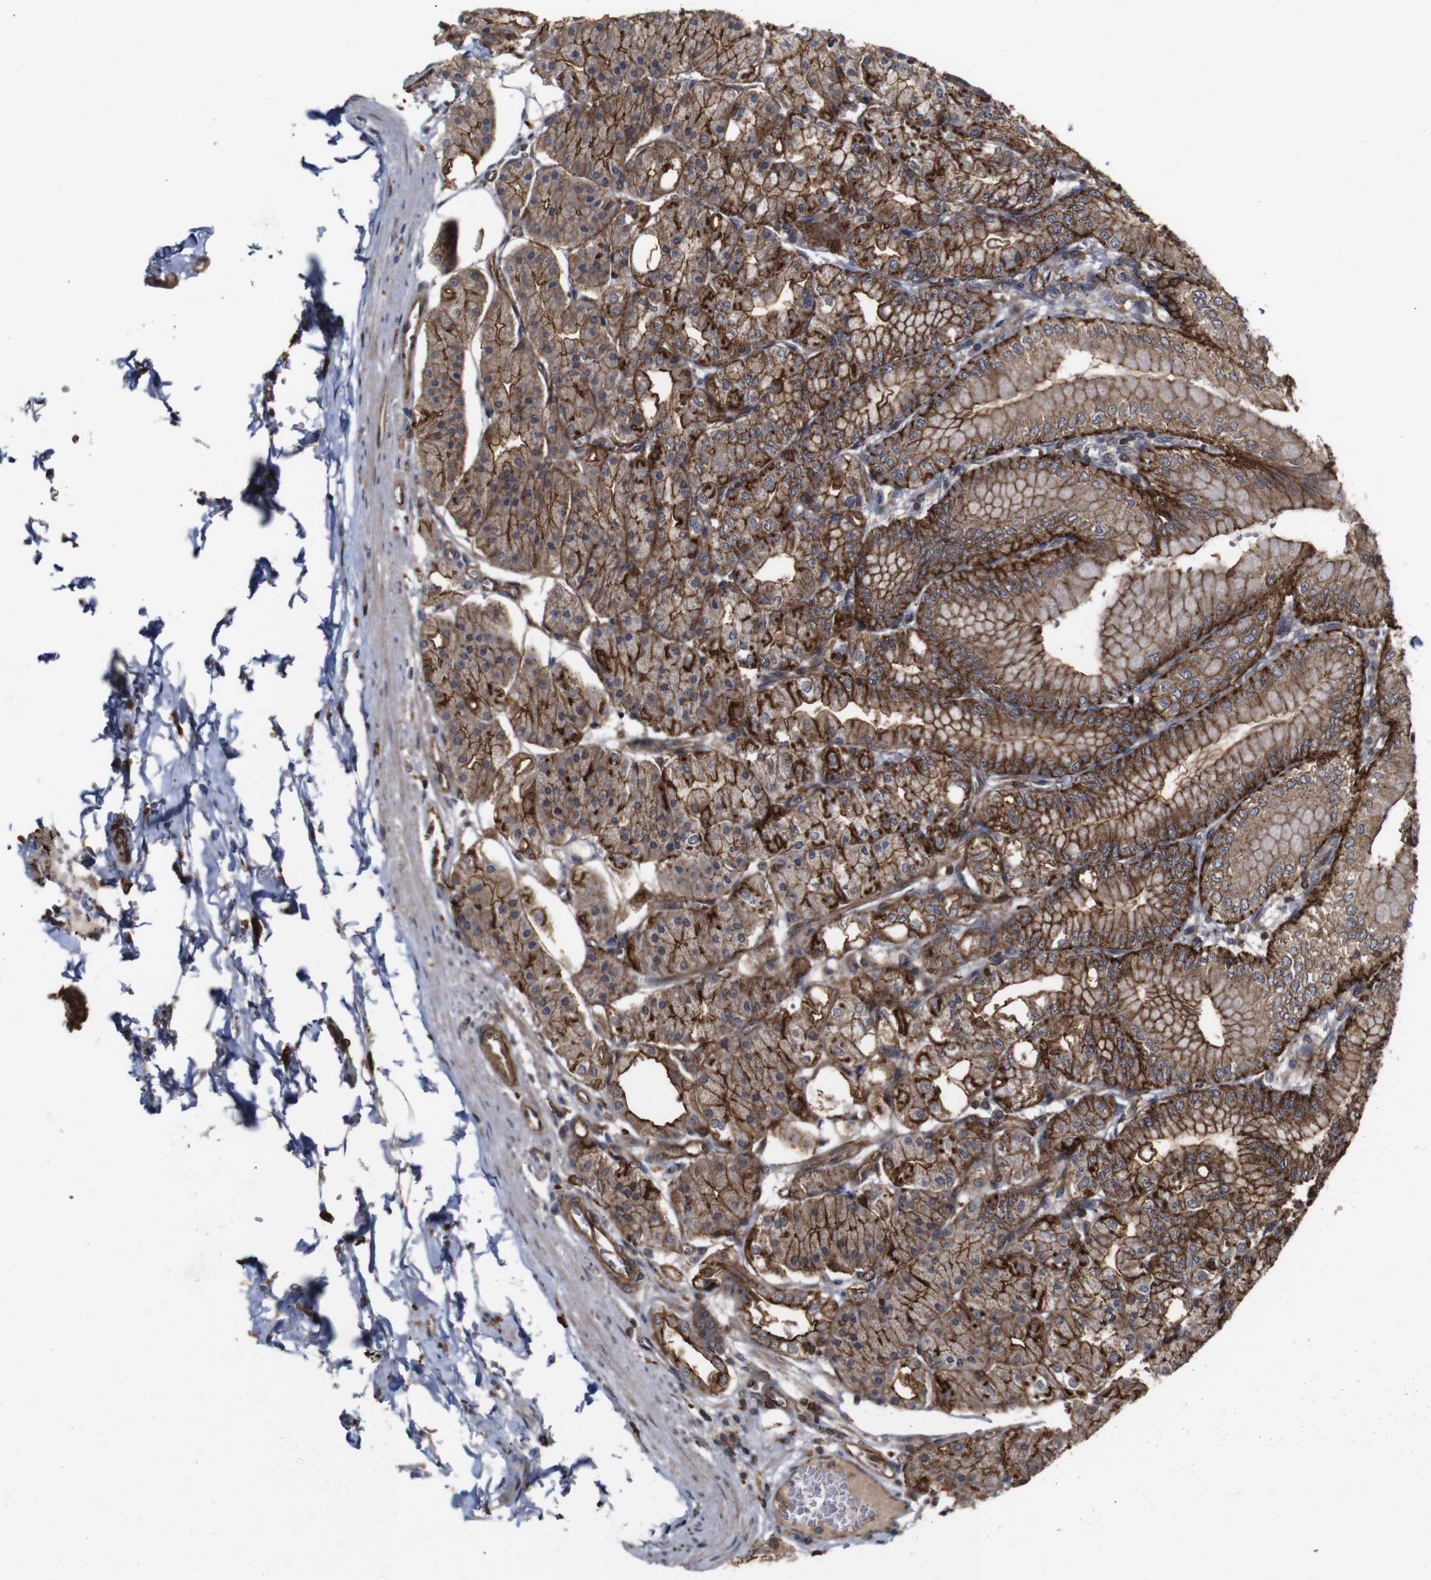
{"staining": {"intensity": "strong", "quantity": ">75%", "location": "cytoplasmic/membranous"}, "tissue": "stomach", "cell_type": "Glandular cells", "image_type": "normal", "snomed": [{"axis": "morphology", "description": "Normal tissue, NOS"}, {"axis": "topography", "description": "Stomach, lower"}], "caption": "A high-resolution micrograph shows immunohistochemistry staining of normal stomach, which reveals strong cytoplasmic/membranous expression in about >75% of glandular cells.", "gene": "NANOS1", "patient": {"sex": "male", "age": 71}}